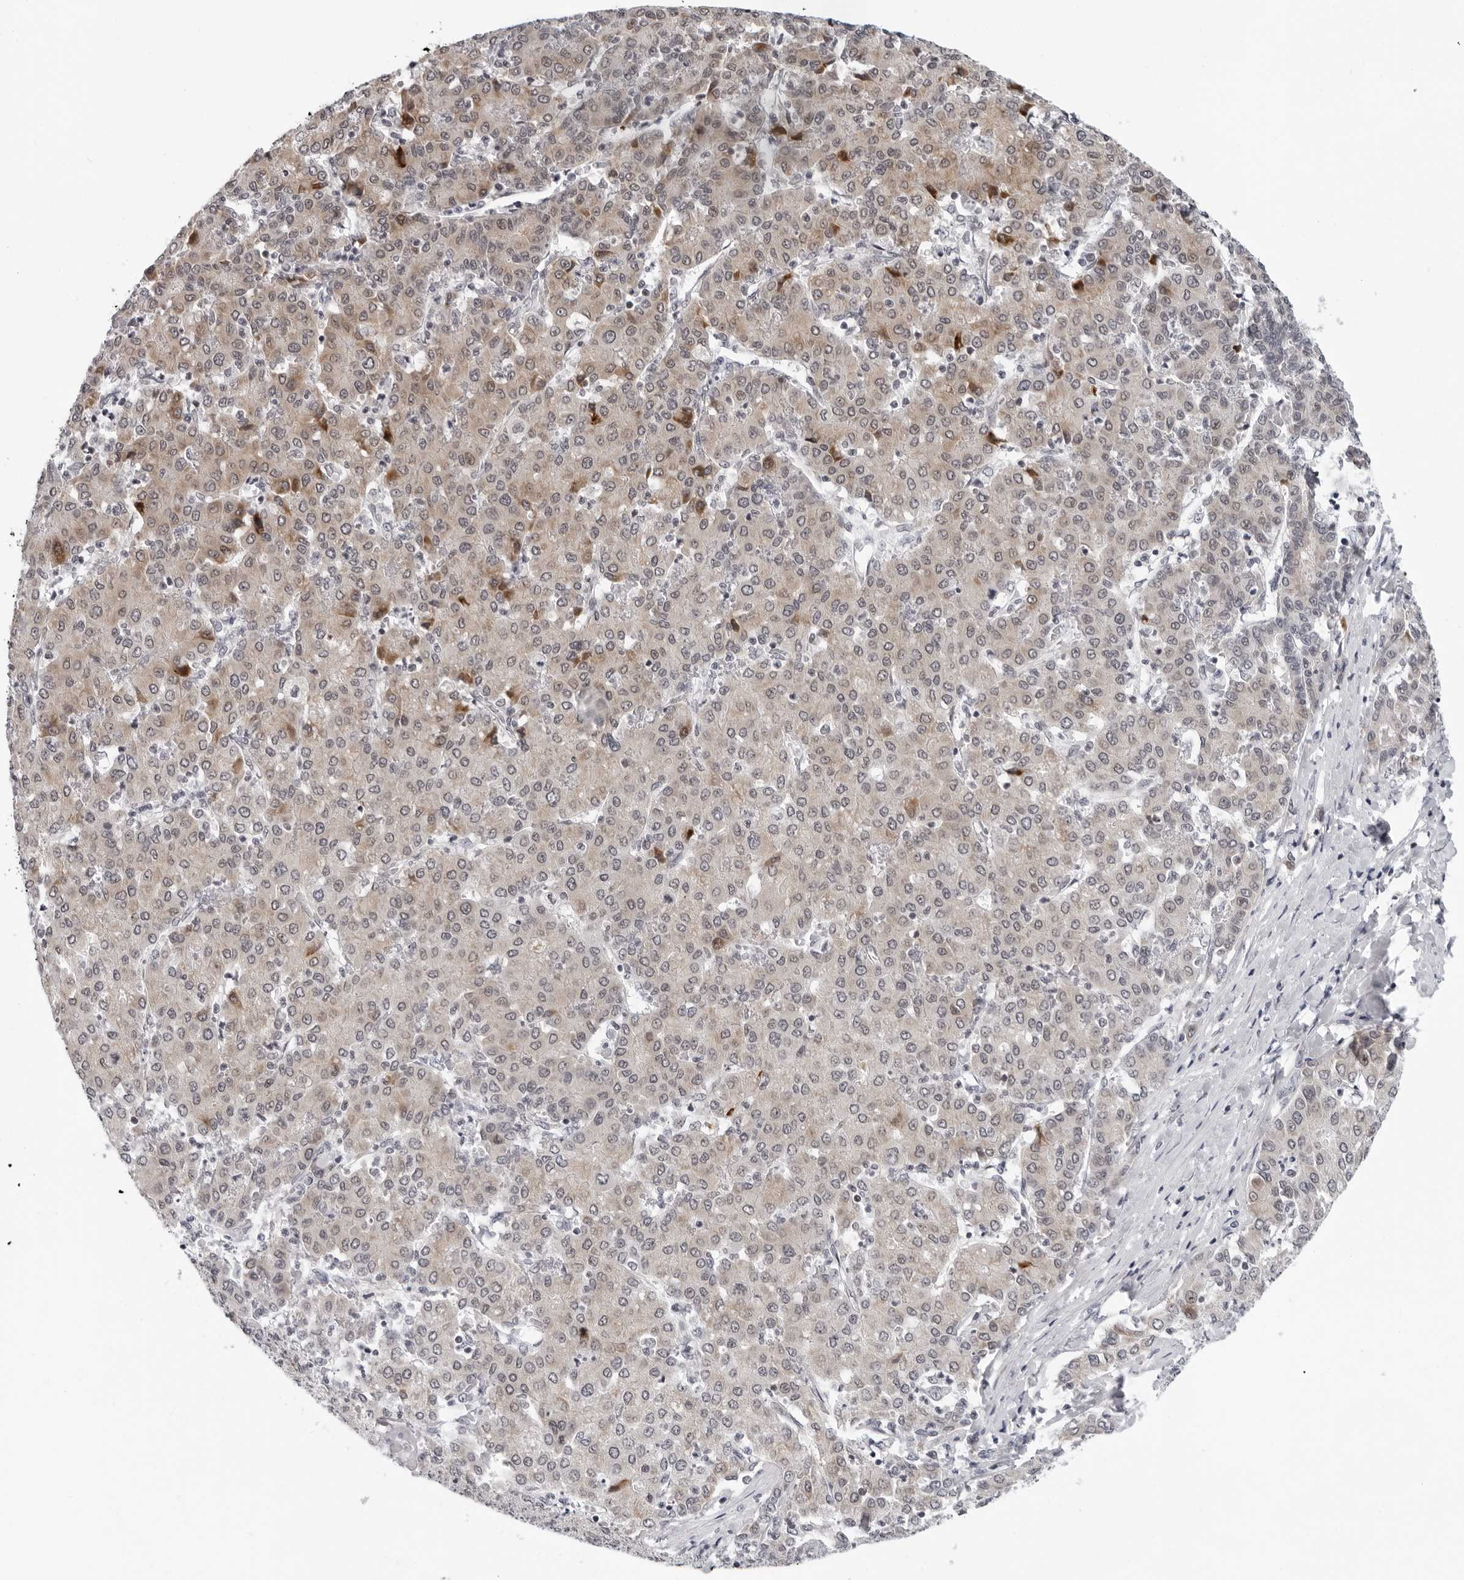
{"staining": {"intensity": "weak", "quantity": ">75%", "location": "cytoplasmic/membranous"}, "tissue": "liver cancer", "cell_type": "Tumor cells", "image_type": "cancer", "snomed": [{"axis": "morphology", "description": "Carcinoma, Hepatocellular, NOS"}, {"axis": "topography", "description": "Liver"}], "caption": "Liver hepatocellular carcinoma was stained to show a protein in brown. There is low levels of weak cytoplasmic/membranous positivity in approximately >75% of tumor cells. (DAB (3,3'-diaminobenzidine) IHC with brightfield microscopy, high magnification).", "gene": "PIP4K2C", "patient": {"sex": "male", "age": 65}}